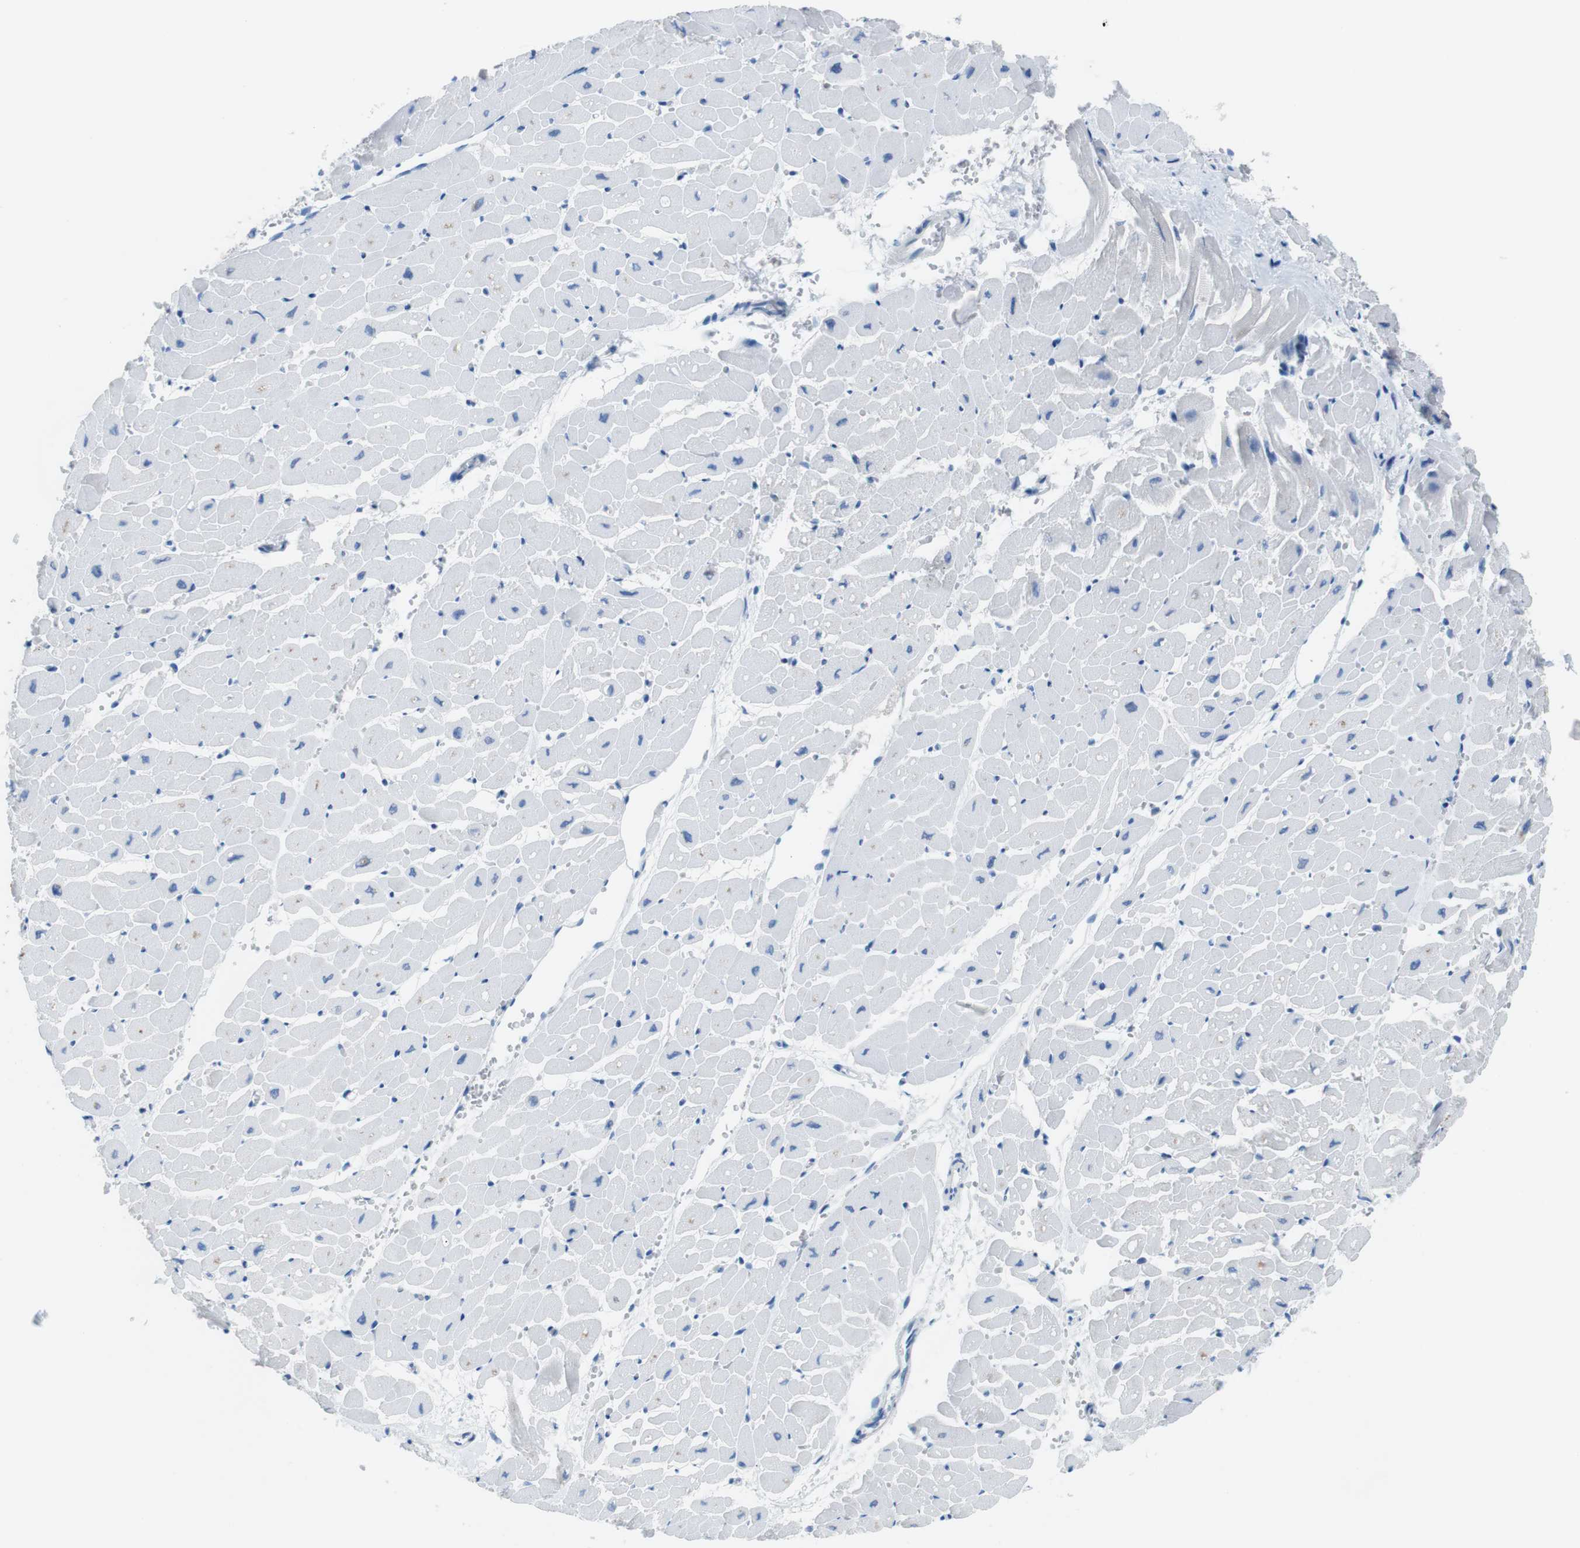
{"staining": {"intensity": "weak", "quantity": "<25%", "location": "cytoplasmic/membranous"}, "tissue": "heart muscle", "cell_type": "Cardiomyocytes", "image_type": "normal", "snomed": [{"axis": "morphology", "description": "Normal tissue, NOS"}, {"axis": "topography", "description": "Heart"}], "caption": "Heart muscle stained for a protein using IHC displays no expression cardiomyocytes.", "gene": "SLC35A3", "patient": {"sex": "male", "age": 45}}